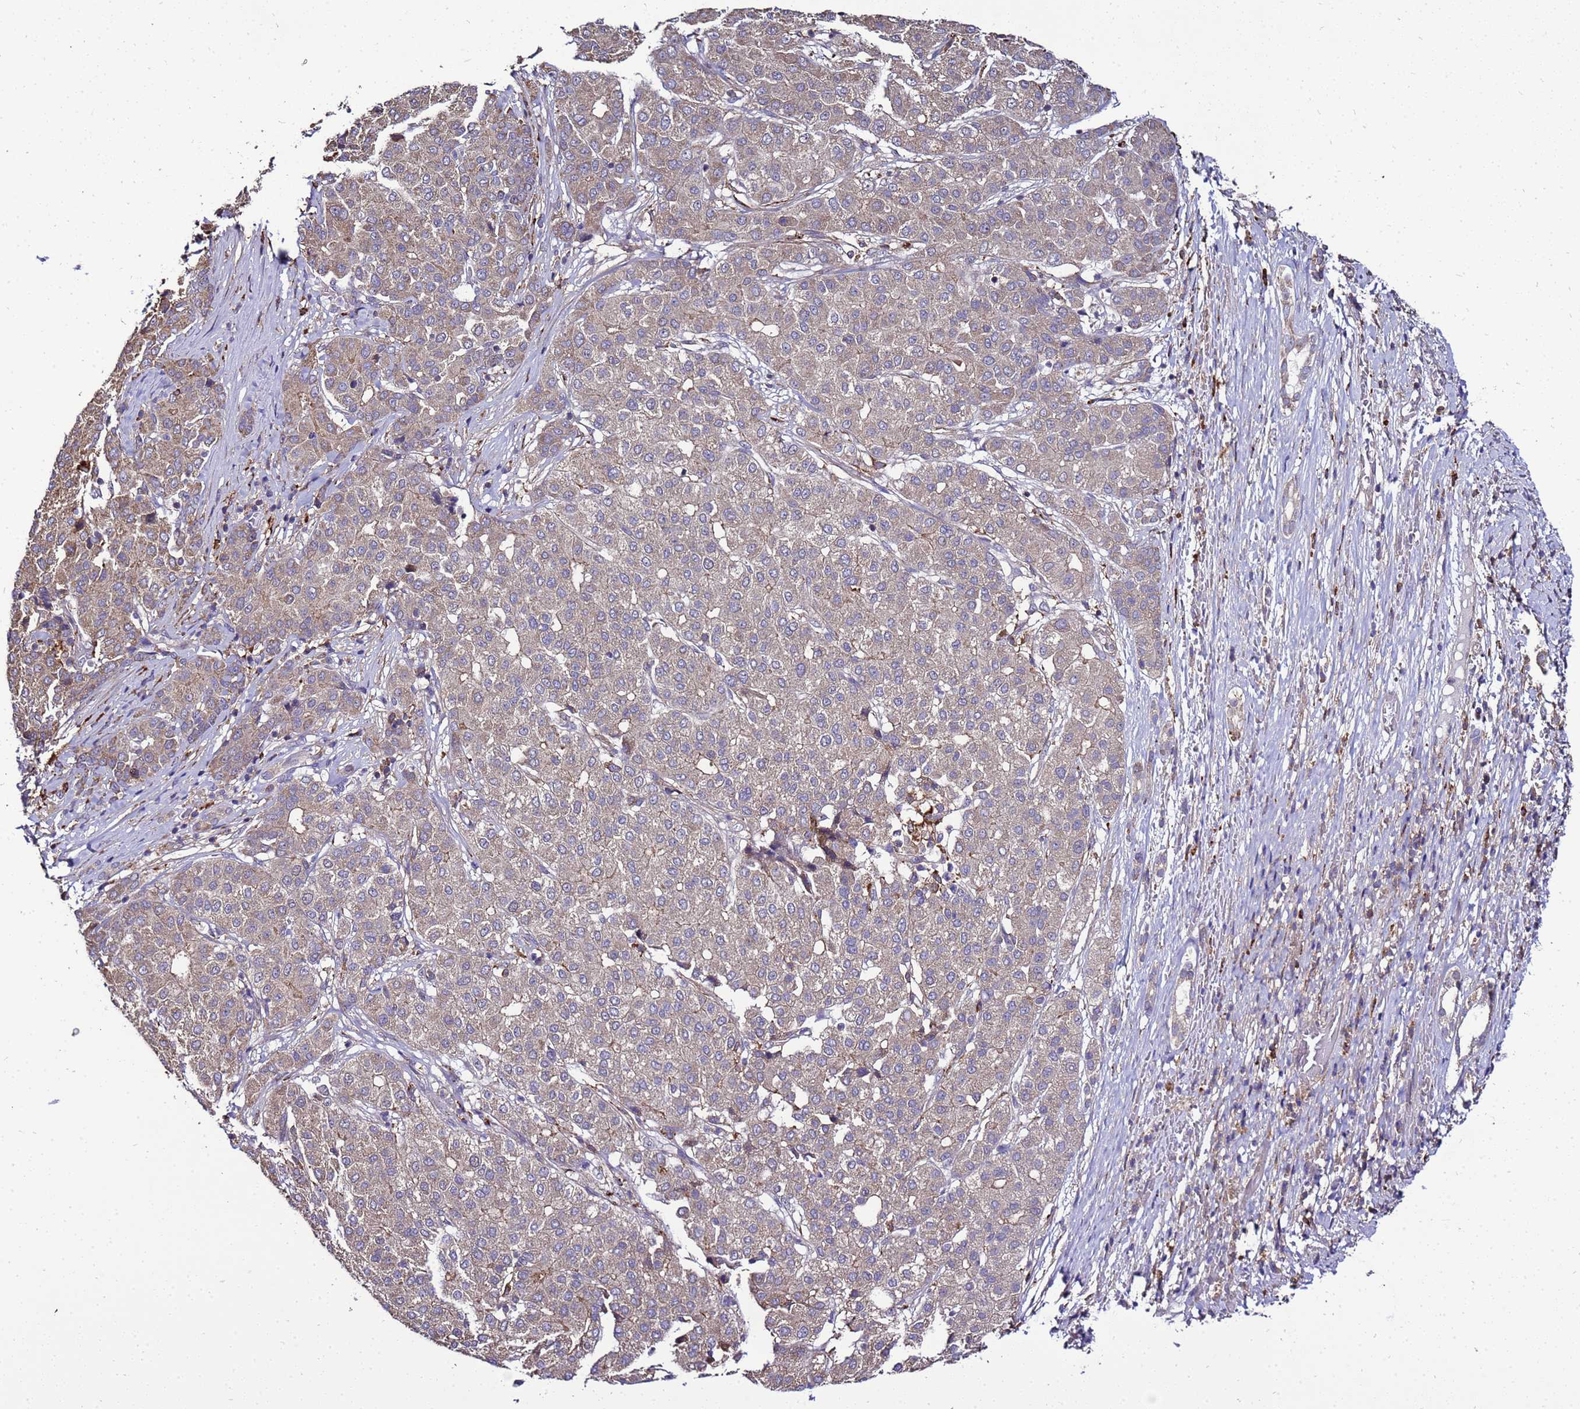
{"staining": {"intensity": "weak", "quantity": "25%-75%", "location": "cytoplasmic/membranous"}, "tissue": "liver cancer", "cell_type": "Tumor cells", "image_type": "cancer", "snomed": [{"axis": "morphology", "description": "Carcinoma, Hepatocellular, NOS"}, {"axis": "topography", "description": "Liver"}], "caption": "Brown immunohistochemical staining in human liver cancer reveals weak cytoplasmic/membranous staining in about 25%-75% of tumor cells. The staining was performed using DAB (3,3'-diaminobenzidine) to visualize the protein expression in brown, while the nuclei were stained in blue with hematoxylin (Magnification: 20x).", "gene": "TRABD", "patient": {"sex": "male", "age": 65}}